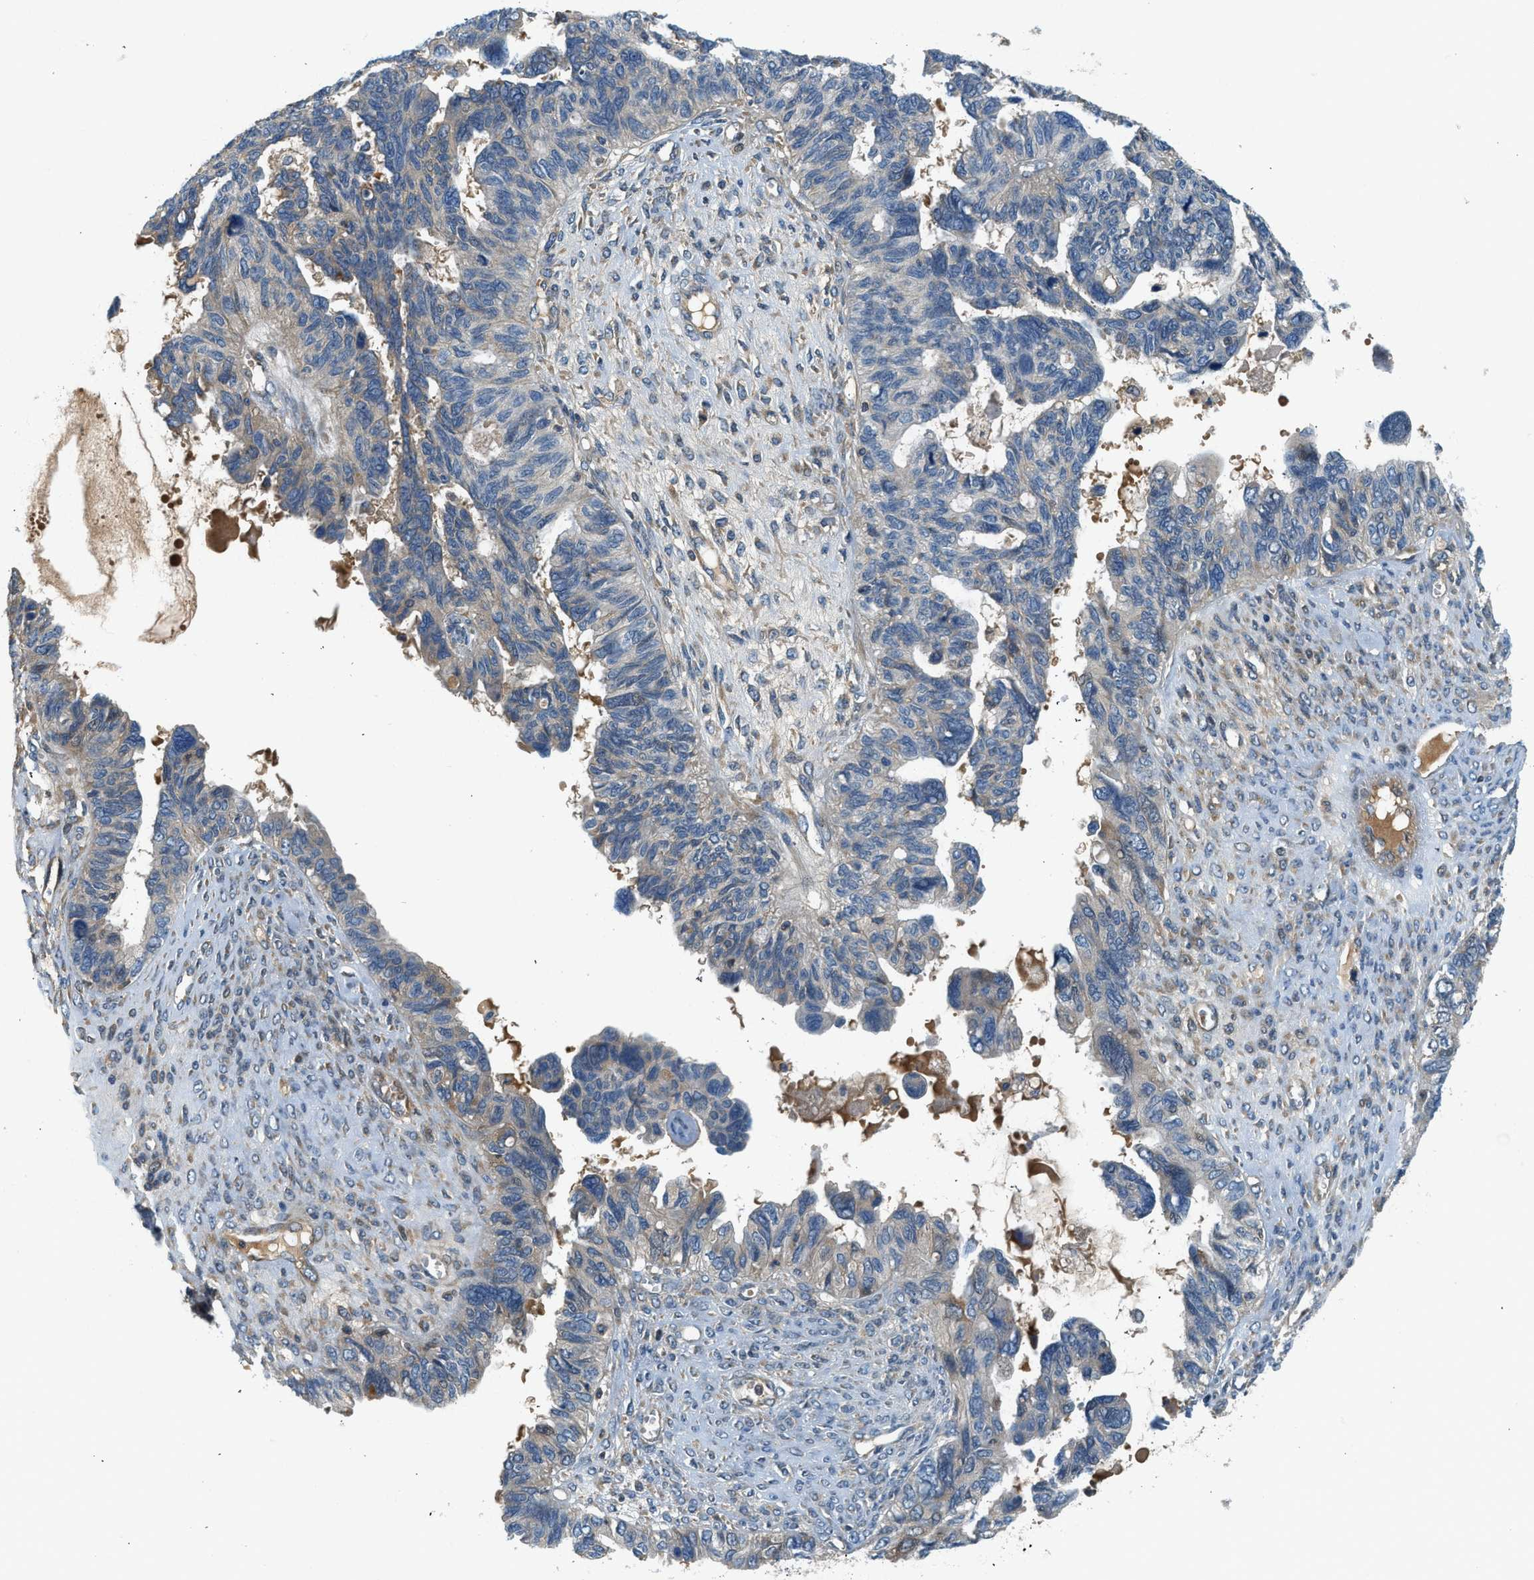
{"staining": {"intensity": "weak", "quantity": "<25%", "location": "cytoplasmic/membranous"}, "tissue": "ovarian cancer", "cell_type": "Tumor cells", "image_type": "cancer", "snomed": [{"axis": "morphology", "description": "Cystadenocarcinoma, serous, NOS"}, {"axis": "topography", "description": "Ovary"}], "caption": "Tumor cells show no significant positivity in ovarian cancer. (DAB (3,3'-diaminobenzidine) IHC visualized using brightfield microscopy, high magnification).", "gene": "KCNK1", "patient": {"sex": "female", "age": 79}}